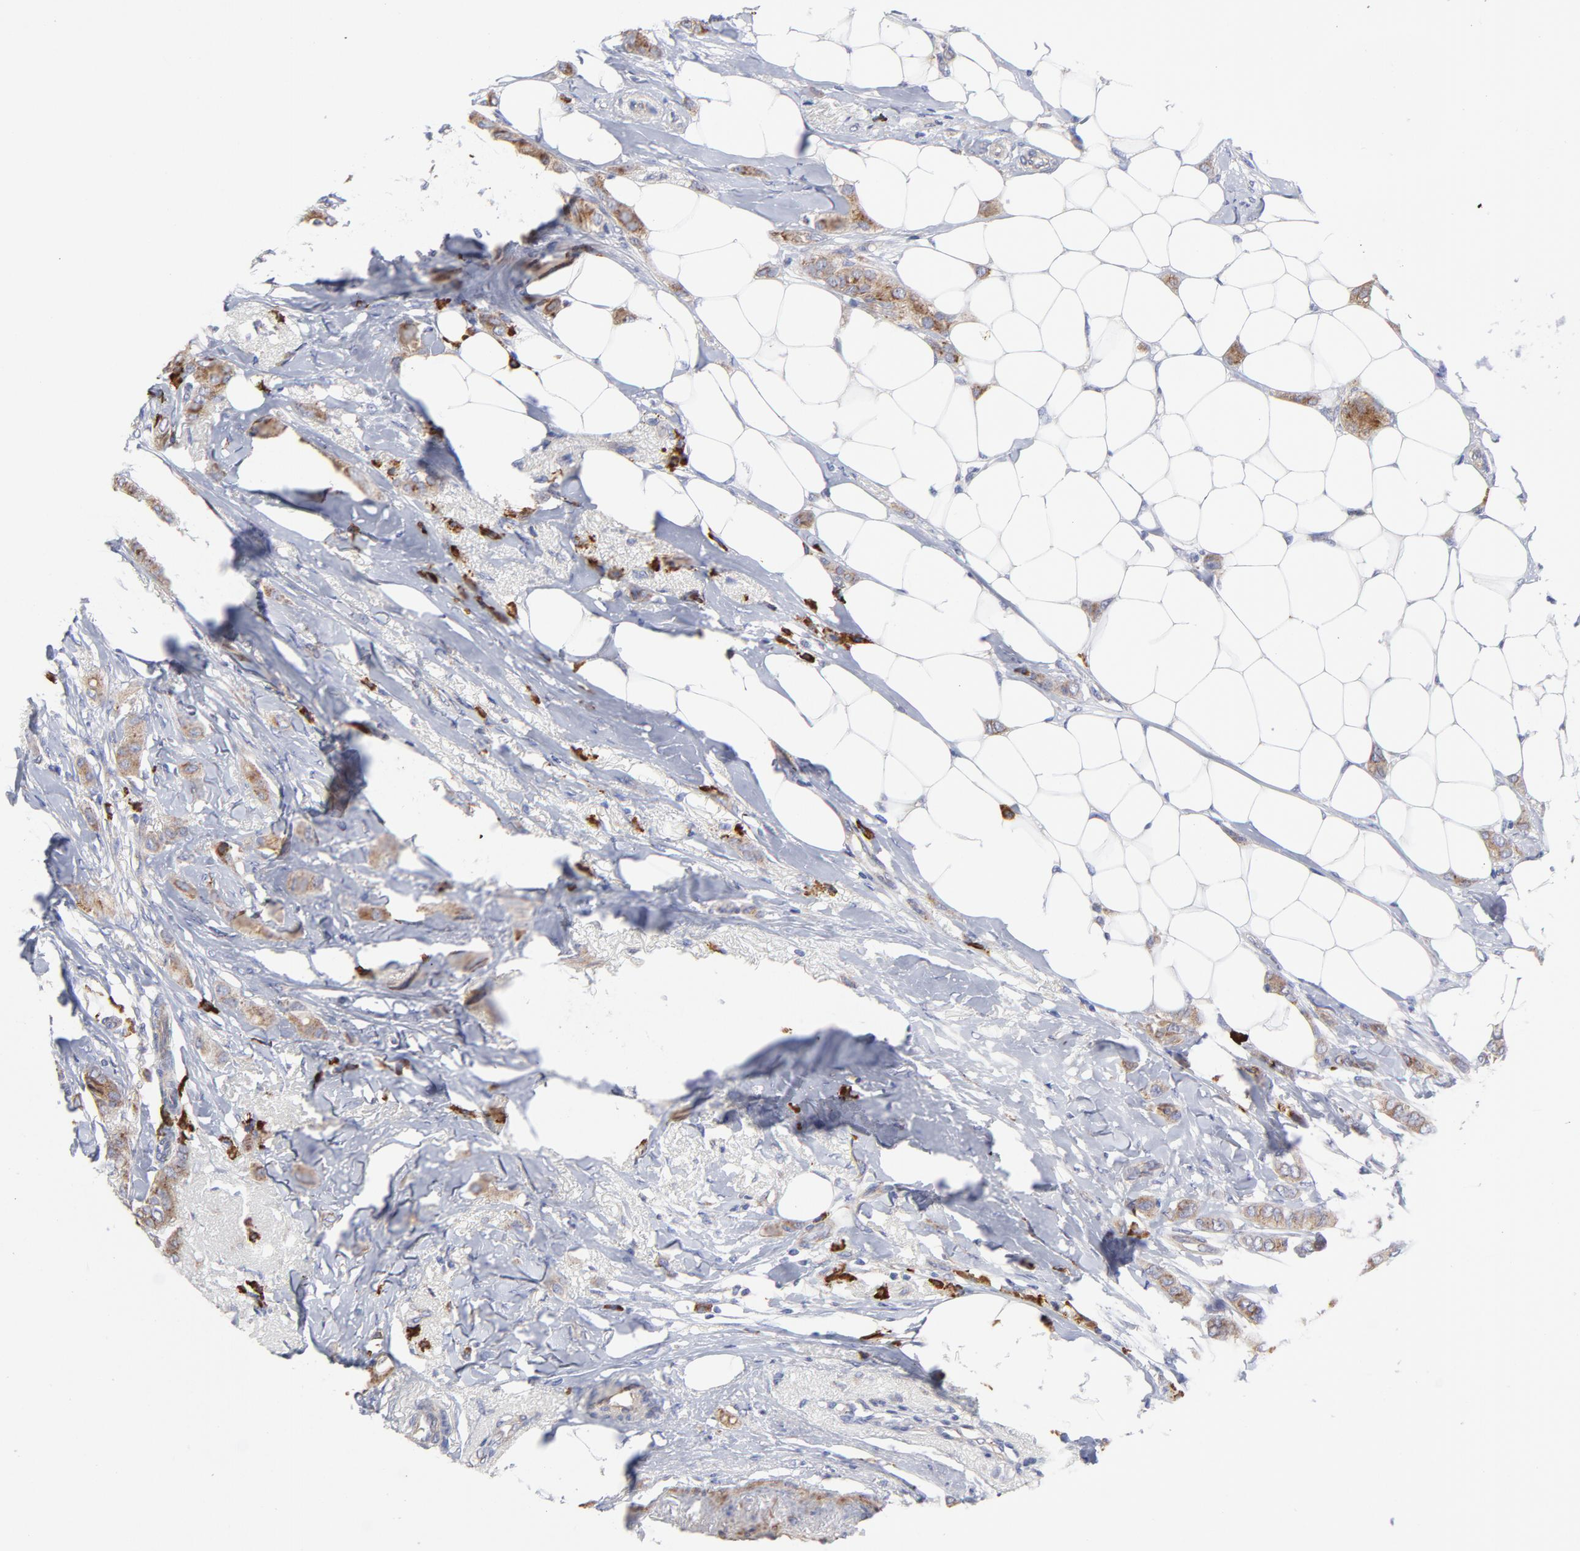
{"staining": {"intensity": "weak", "quantity": ">75%", "location": "cytoplasmic/membranous"}, "tissue": "breast cancer", "cell_type": "Tumor cells", "image_type": "cancer", "snomed": [{"axis": "morphology", "description": "Lobular carcinoma"}, {"axis": "topography", "description": "Breast"}], "caption": "Tumor cells reveal low levels of weak cytoplasmic/membranous positivity in about >75% of cells in breast cancer.", "gene": "RAPGEF3", "patient": {"sex": "female", "age": 55}}